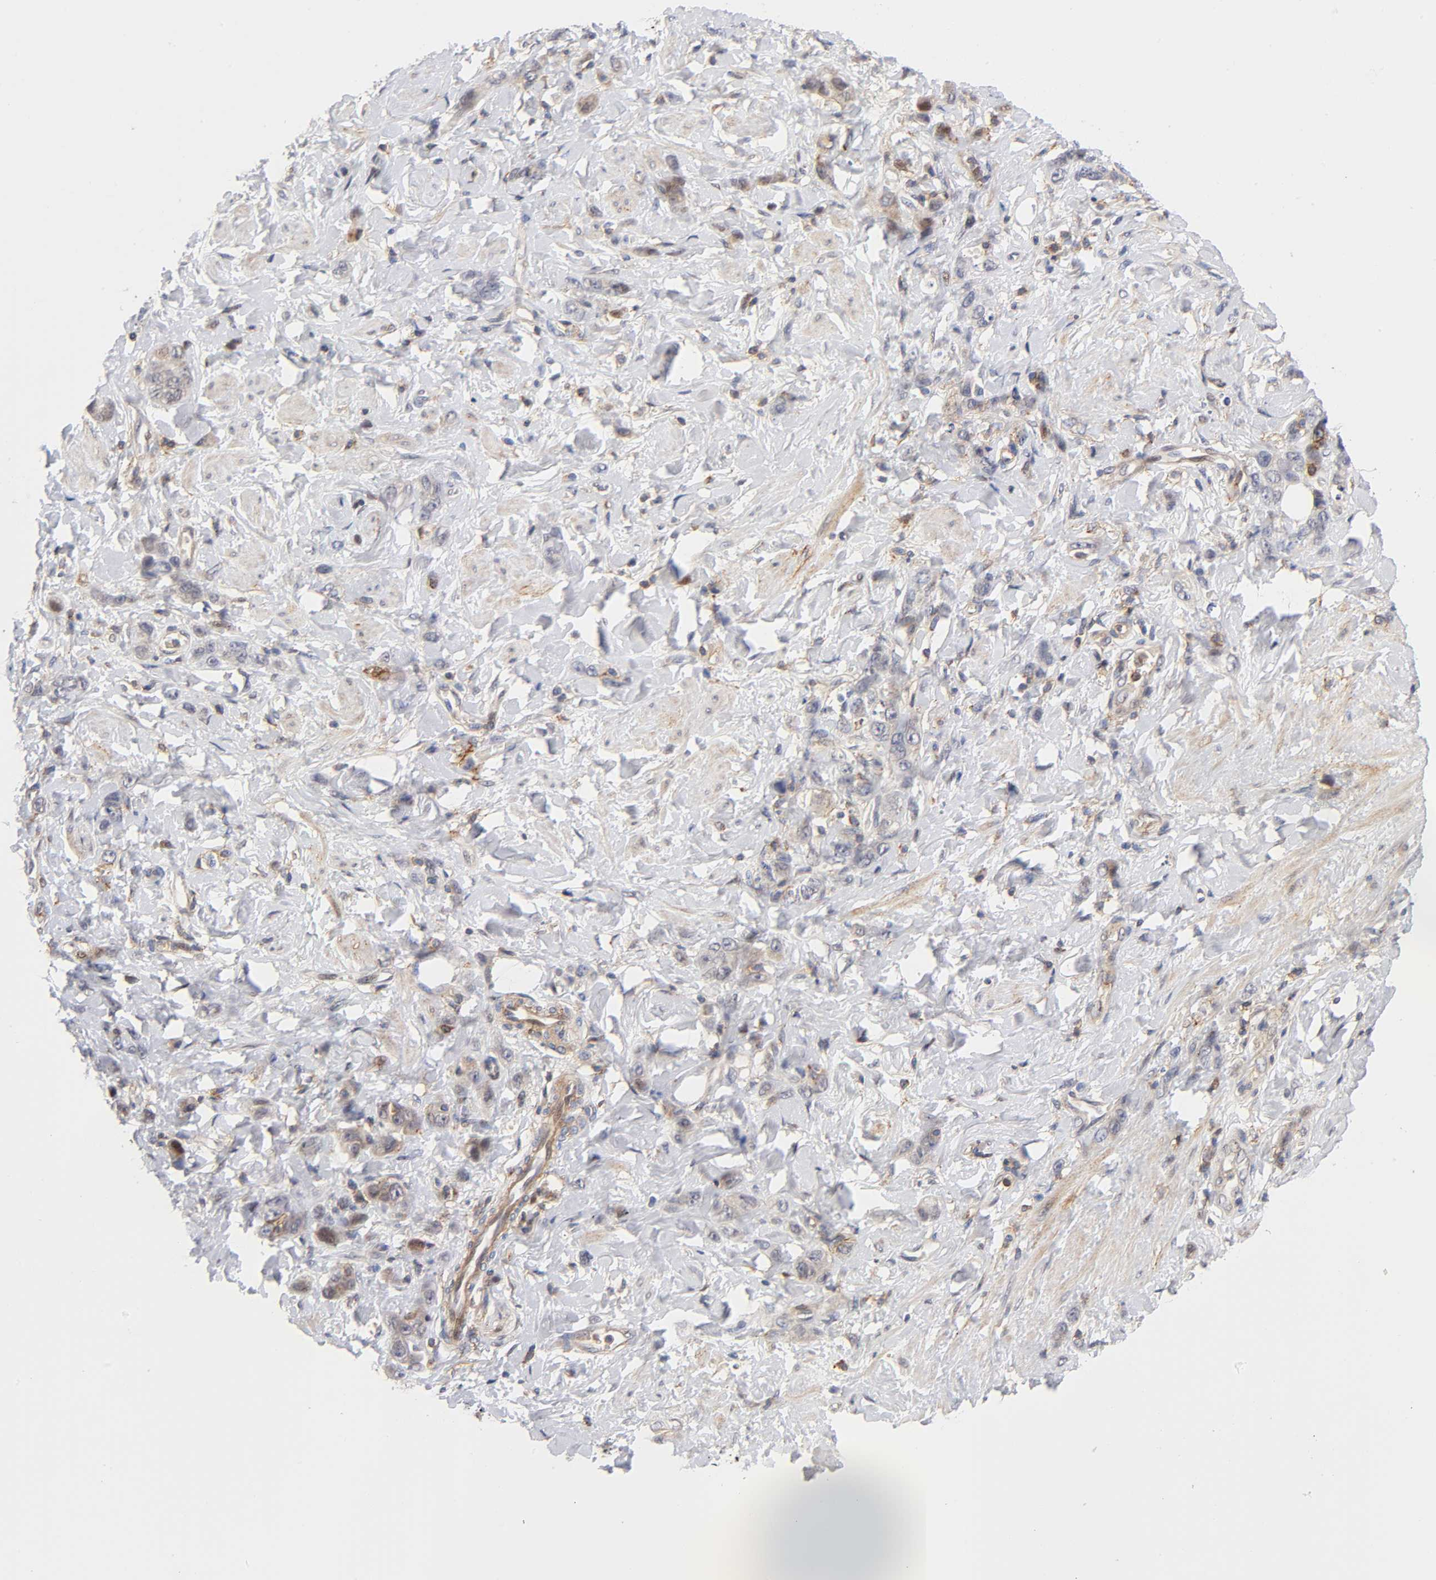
{"staining": {"intensity": "weak", "quantity": "25%-75%", "location": "cytoplasmic/membranous"}, "tissue": "stomach cancer", "cell_type": "Tumor cells", "image_type": "cancer", "snomed": [{"axis": "morphology", "description": "Adenocarcinoma, NOS"}, {"axis": "topography", "description": "Stomach"}], "caption": "Adenocarcinoma (stomach) was stained to show a protein in brown. There is low levels of weak cytoplasmic/membranous positivity in about 25%-75% of tumor cells.", "gene": "ANXA7", "patient": {"sex": "male", "age": 82}}